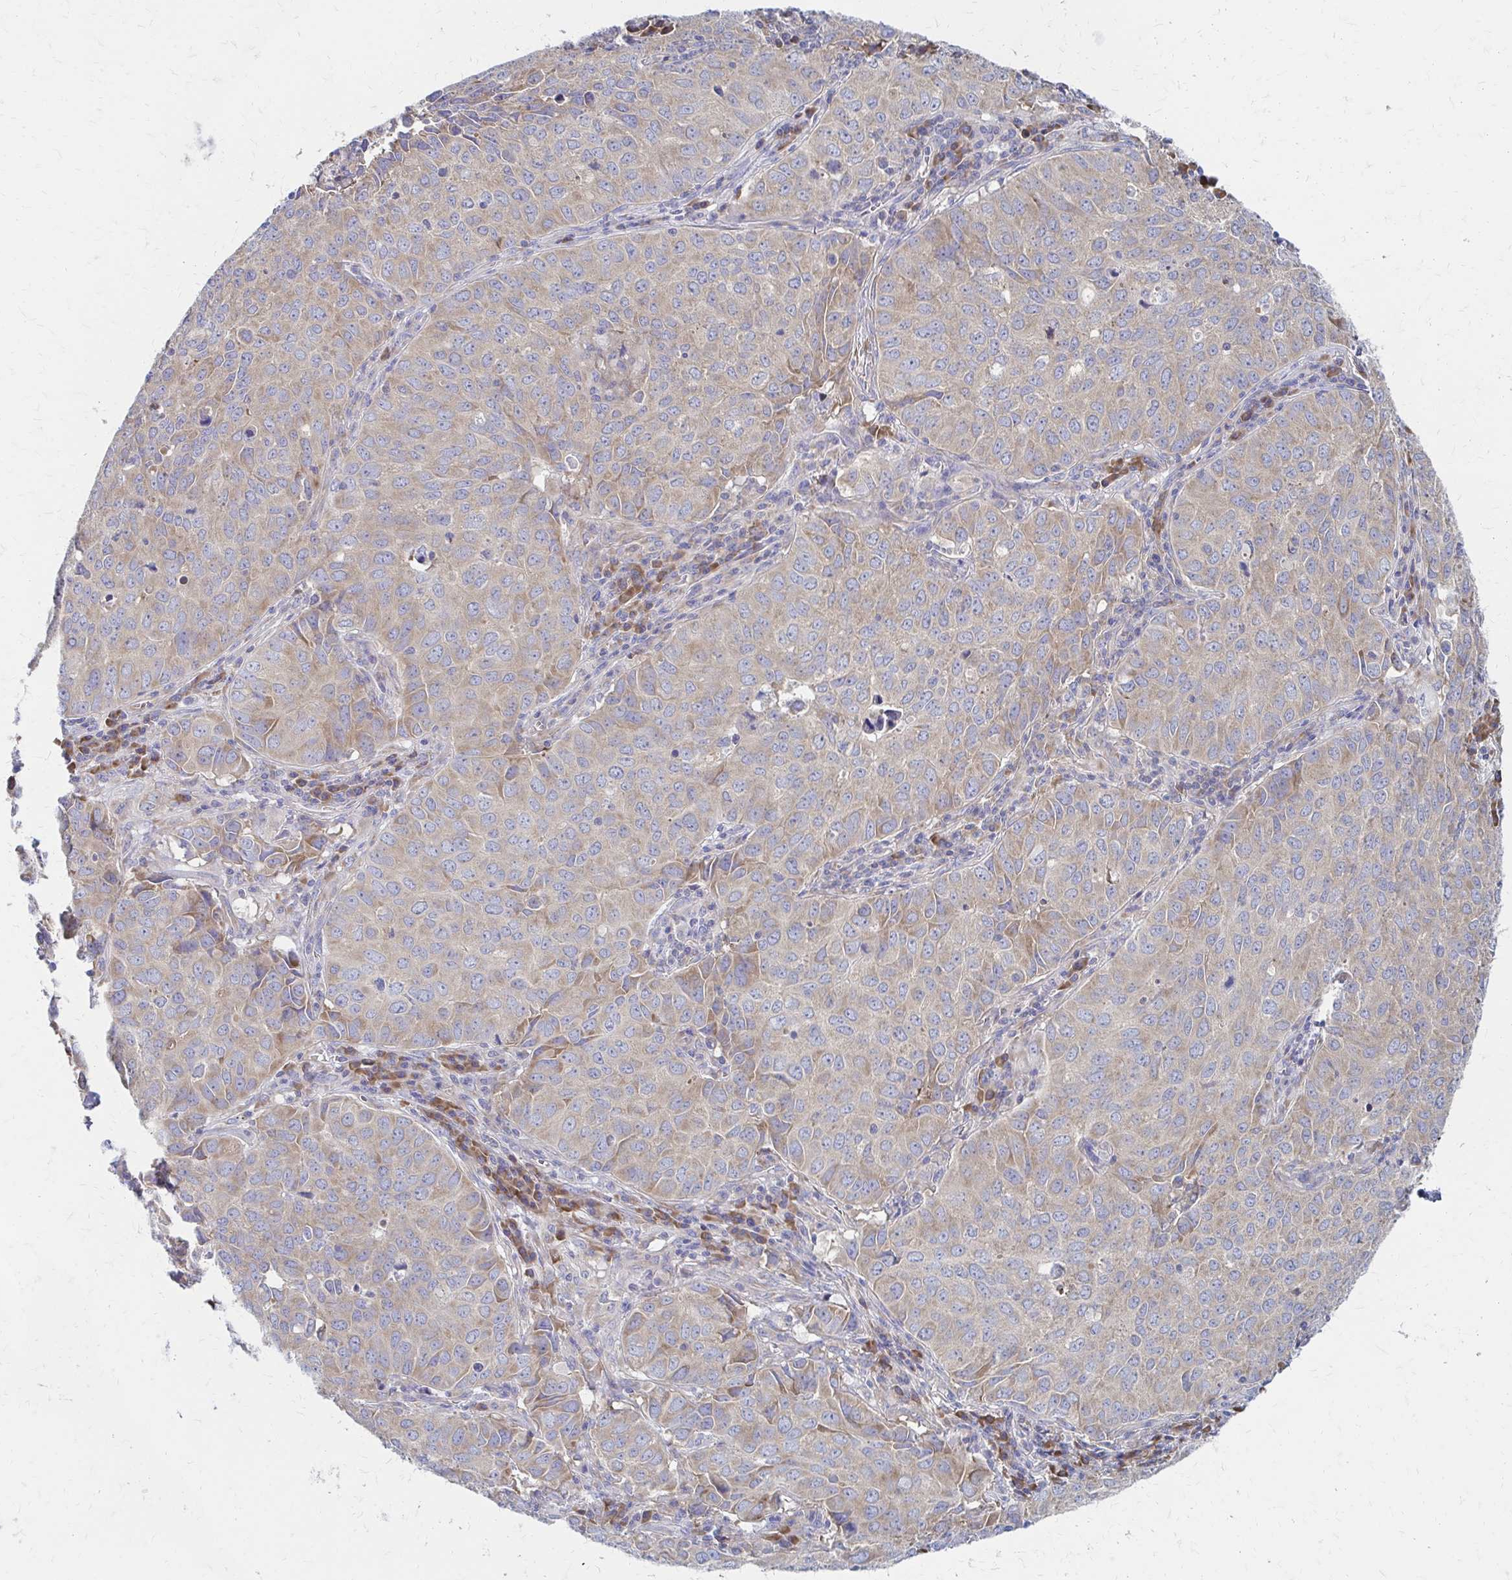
{"staining": {"intensity": "weak", "quantity": ">75%", "location": "cytoplasmic/membranous"}, "tissue": "lung cancer", "cell_type": "Tumor cells", "image_type": "cancer", "snomed": [{"axis": "morphology", "description": "Adenocarcinoma, NOS"}, {"axis": "topography", "description": "Lung"}], "caption": "Immunohistochemical staining of adenocarcinoma (lung) demonstrates low levels of weak cytoplasmic/membranous expression in approximately >75% of tumor cells. (DAB (3,3'-diaminobenzidine) IHC with brightfield microscopy, high magnification).", "gene": "RPL27A", "patient": {"sex": "female", "age": 50}}